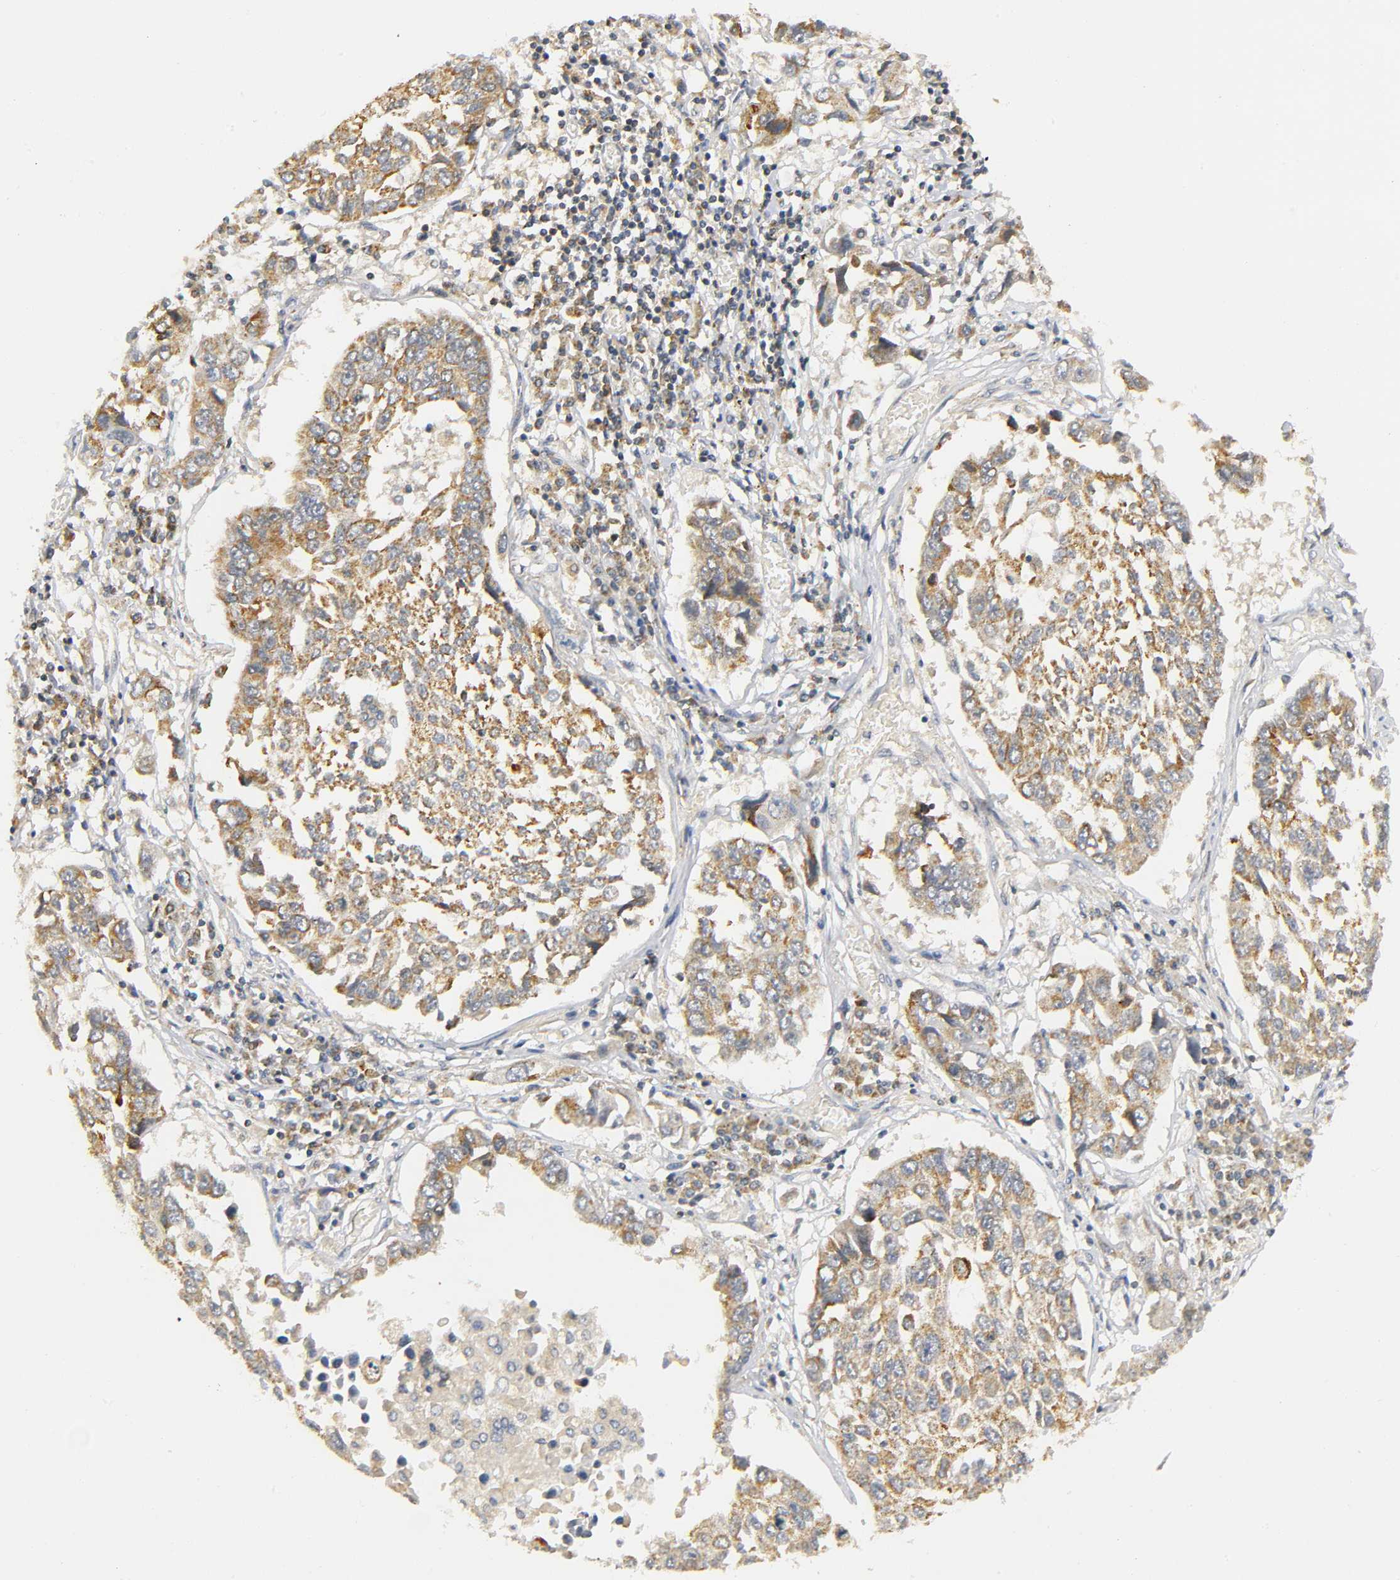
{"staining": {"intensity": "moderate", "quantity": ">75%", "location": "cytoplasmic/membranous"}, "tissue": "lung cancer", "cell_type": "Tumor cells", "image_type": "cancer", "snomed": [{"axis": "morphology", "description": "Squamous cell carcinoma, NOS"}, {"axis": "topography", "description": "Lung"}], "caption": "Tumor cells display medium levels of moderate cytoplasmic/membranous staining in about >75% of cells in human lung cancer.", "gene": "NRP1", "patient": {"sex": "male", "age": 71}}